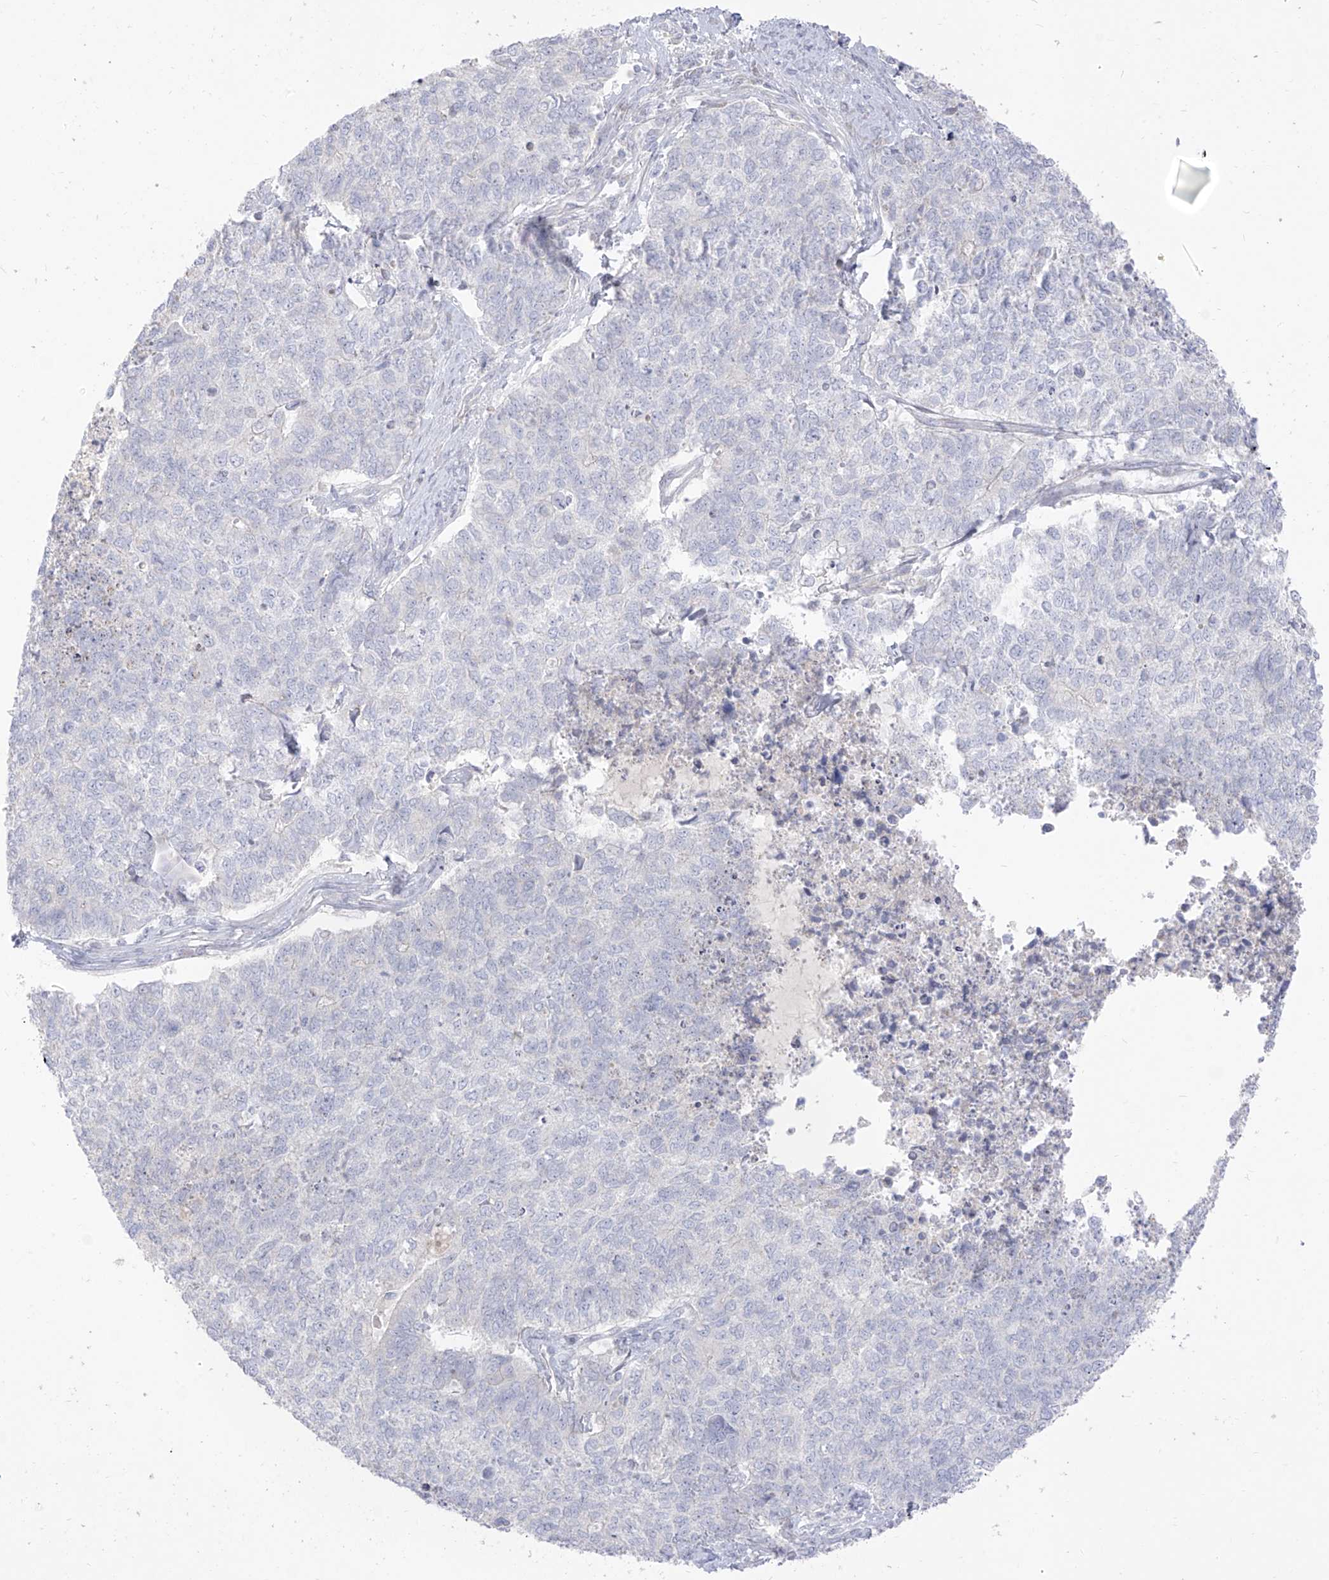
{"staining": {"intensity": "negative", "quantity": "none", "location": "none"}, "tissue": "cervical cancer", "cell_type": "Tumor cells", "image_type": "cancer", "snomed": [{"axis": "morphology", "description": "Squamous cell carcinoma, NOS"}, {"axis": "topography", "description": "Cervix"}], "caption": "Micrograph shows no significant protein staining in tumor cells of cervical cancer.", "gene": "ARHGEF40", "patient": {"sex": "female", "age": 63}}